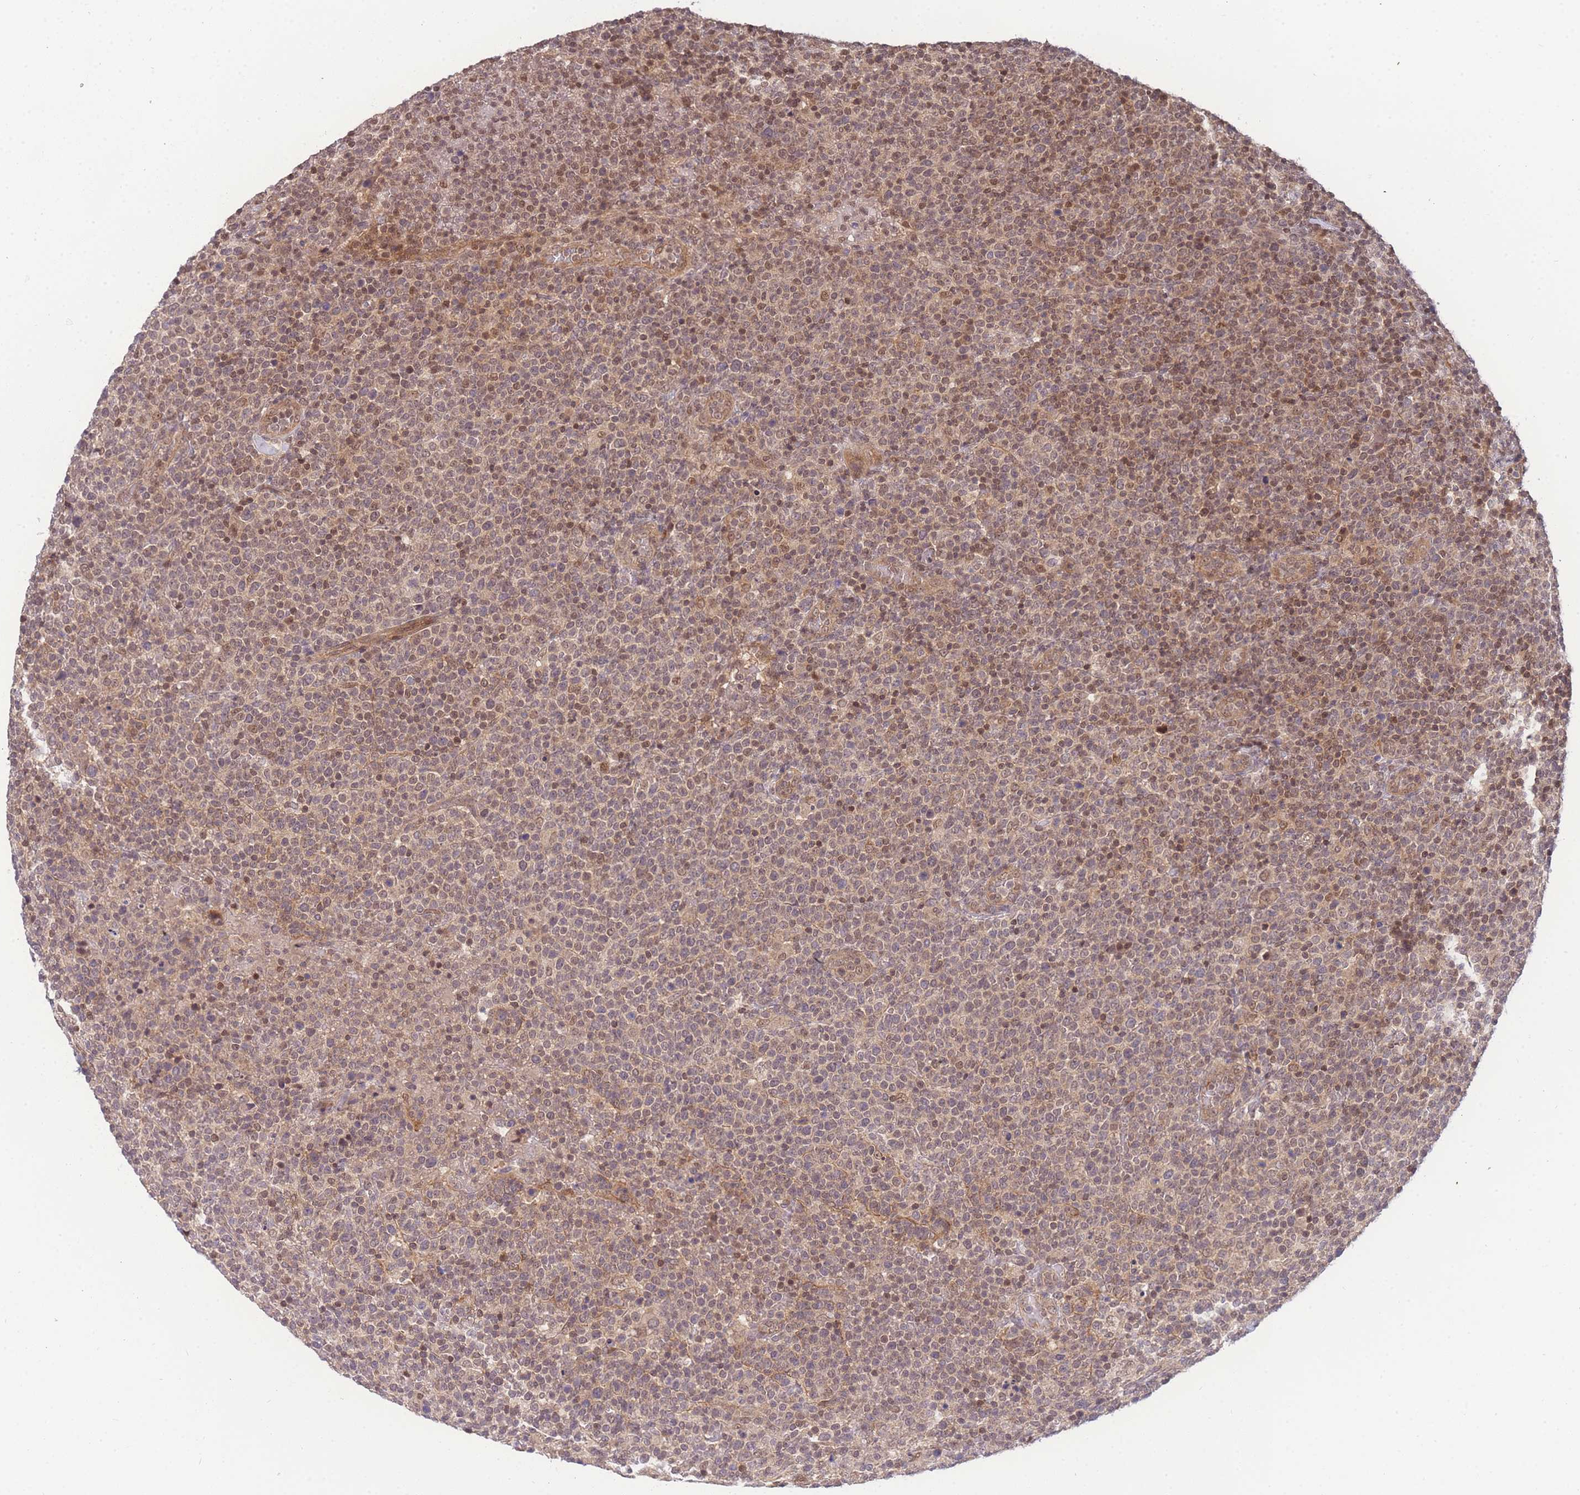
{"staining": {"intensity": "moderate", "quantity": "25%-75%", "location": "nuclear"}, "tissue": "lymphoma", "cell_type": "Tumor cells", "image_type": "cancer", "snomed": [{"axis": "morphology", "description": "Malignant lymphoma, non-Hodgkin's type, High grade"}, {"axis": "topography", "description": "Lymph node"}], "caption": "Brown immunohistochemical staining in human high-grade malignant lymphoma, non-Hodgkin's type displays moderate nuclear positivity in approximately 25%-75% of tumor cells. Immunohistochemistry (ihc) stains the protein of interest in brown and the nuclei are stained blue.", "gene": "KIAA1191", "patient": {"sex": "male", "age": 61}}